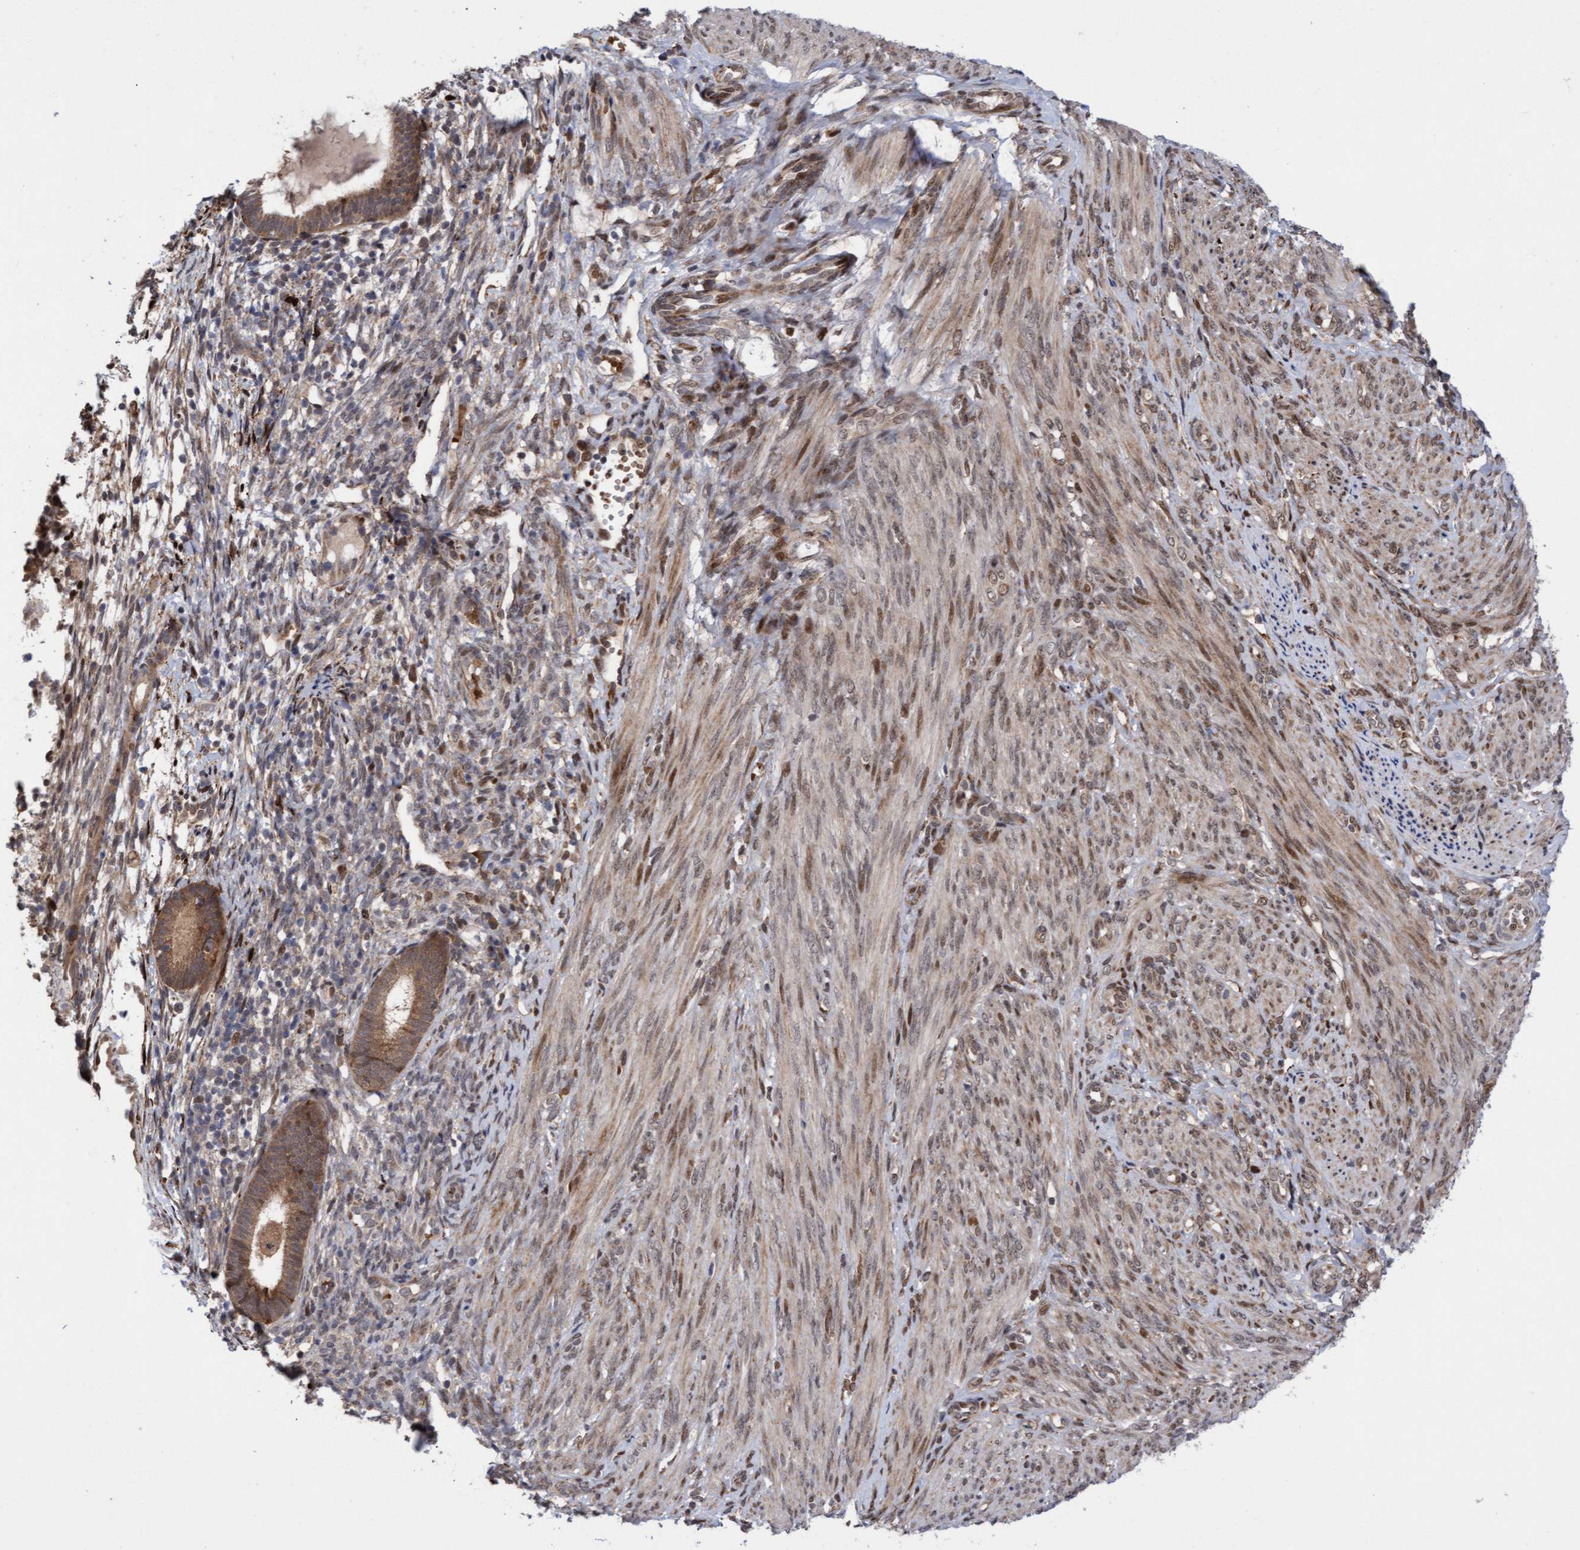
{"staining": {"intensity": "strong", "quantity": ">75%", "location": "cytoplasmic/membranous,nuclear"}, "tissue": "endometrial cancer", "cell_type": "Tumor cells", "image_type": "cancer", "snomed": [{"axis": "morphology", "description": "Adenocarcinoma, NOS"}, {"axis": "topography", "description": "Endometrium"}], "caption": "Endometrial cancer was stained to show a protein in brown. There is high levels of strong cytoplasmic/membranous and nuclear positivity in approximately >75% of tumor cells. (DAB (3,3'-diaminobenzidine) IHC with brightfield microscopy, high magnification).", "gene": "TANC2", "patient": {"sex": "female", "age": 85}}